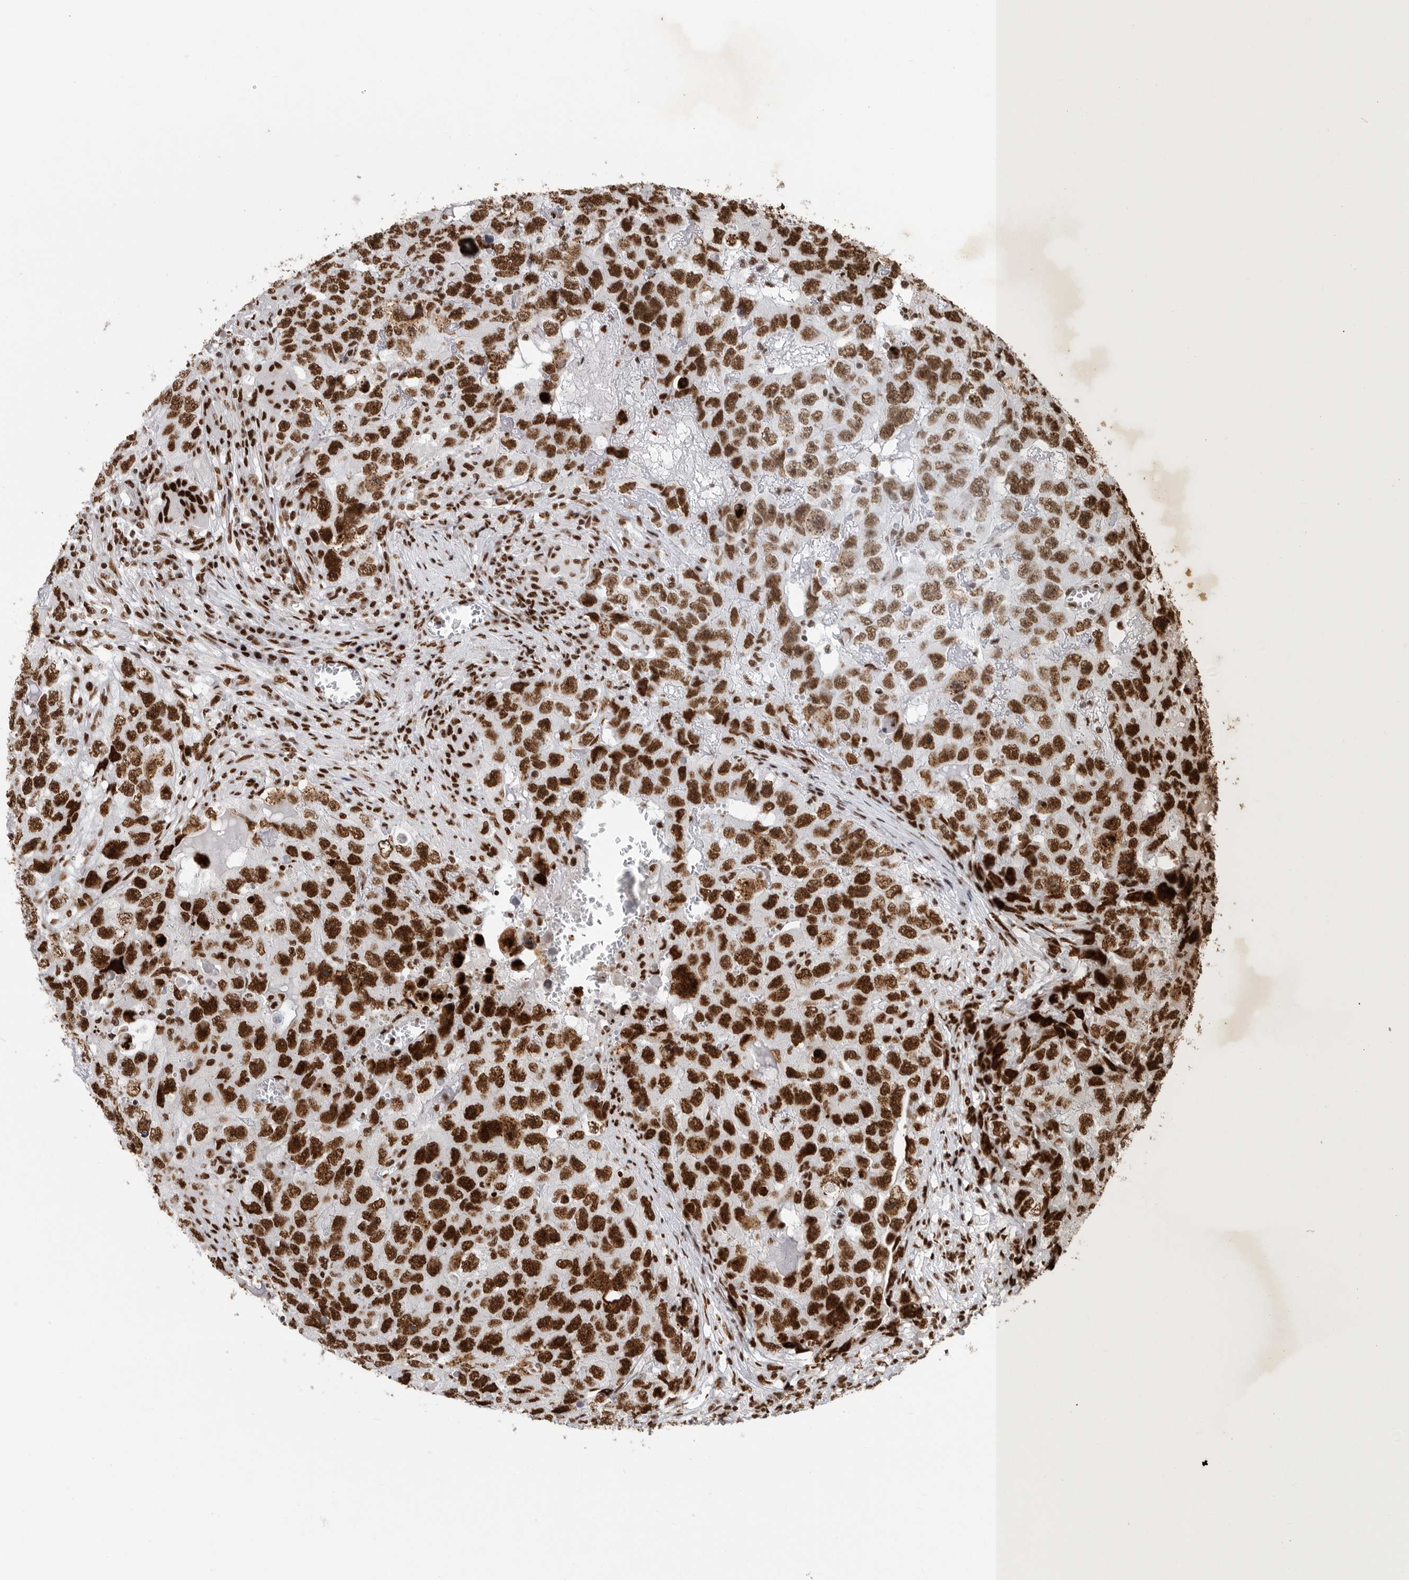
{"staining": {"intensity": "strong", "quantity": ">75%", "location": "nuclear"}, "tissue": "testis cancer", "cell_type": "Tumor cells", "image_type": "cancer", "snomed": [{"axis": "morphology", "description": "Seminoma, NOS"}, {"axis": "morphology", "description": "Carcinoma, Embryonal, NOS"}, {"axis": "topography", "description": "Testis"}], "caption": "Testis cancer was stained to show a protein in brown. There is high levels of strong nuclear staining in about >75% of tumor cells.", "gene": "BCLAF1", "patient": {"sex": "male", "age": 43}}